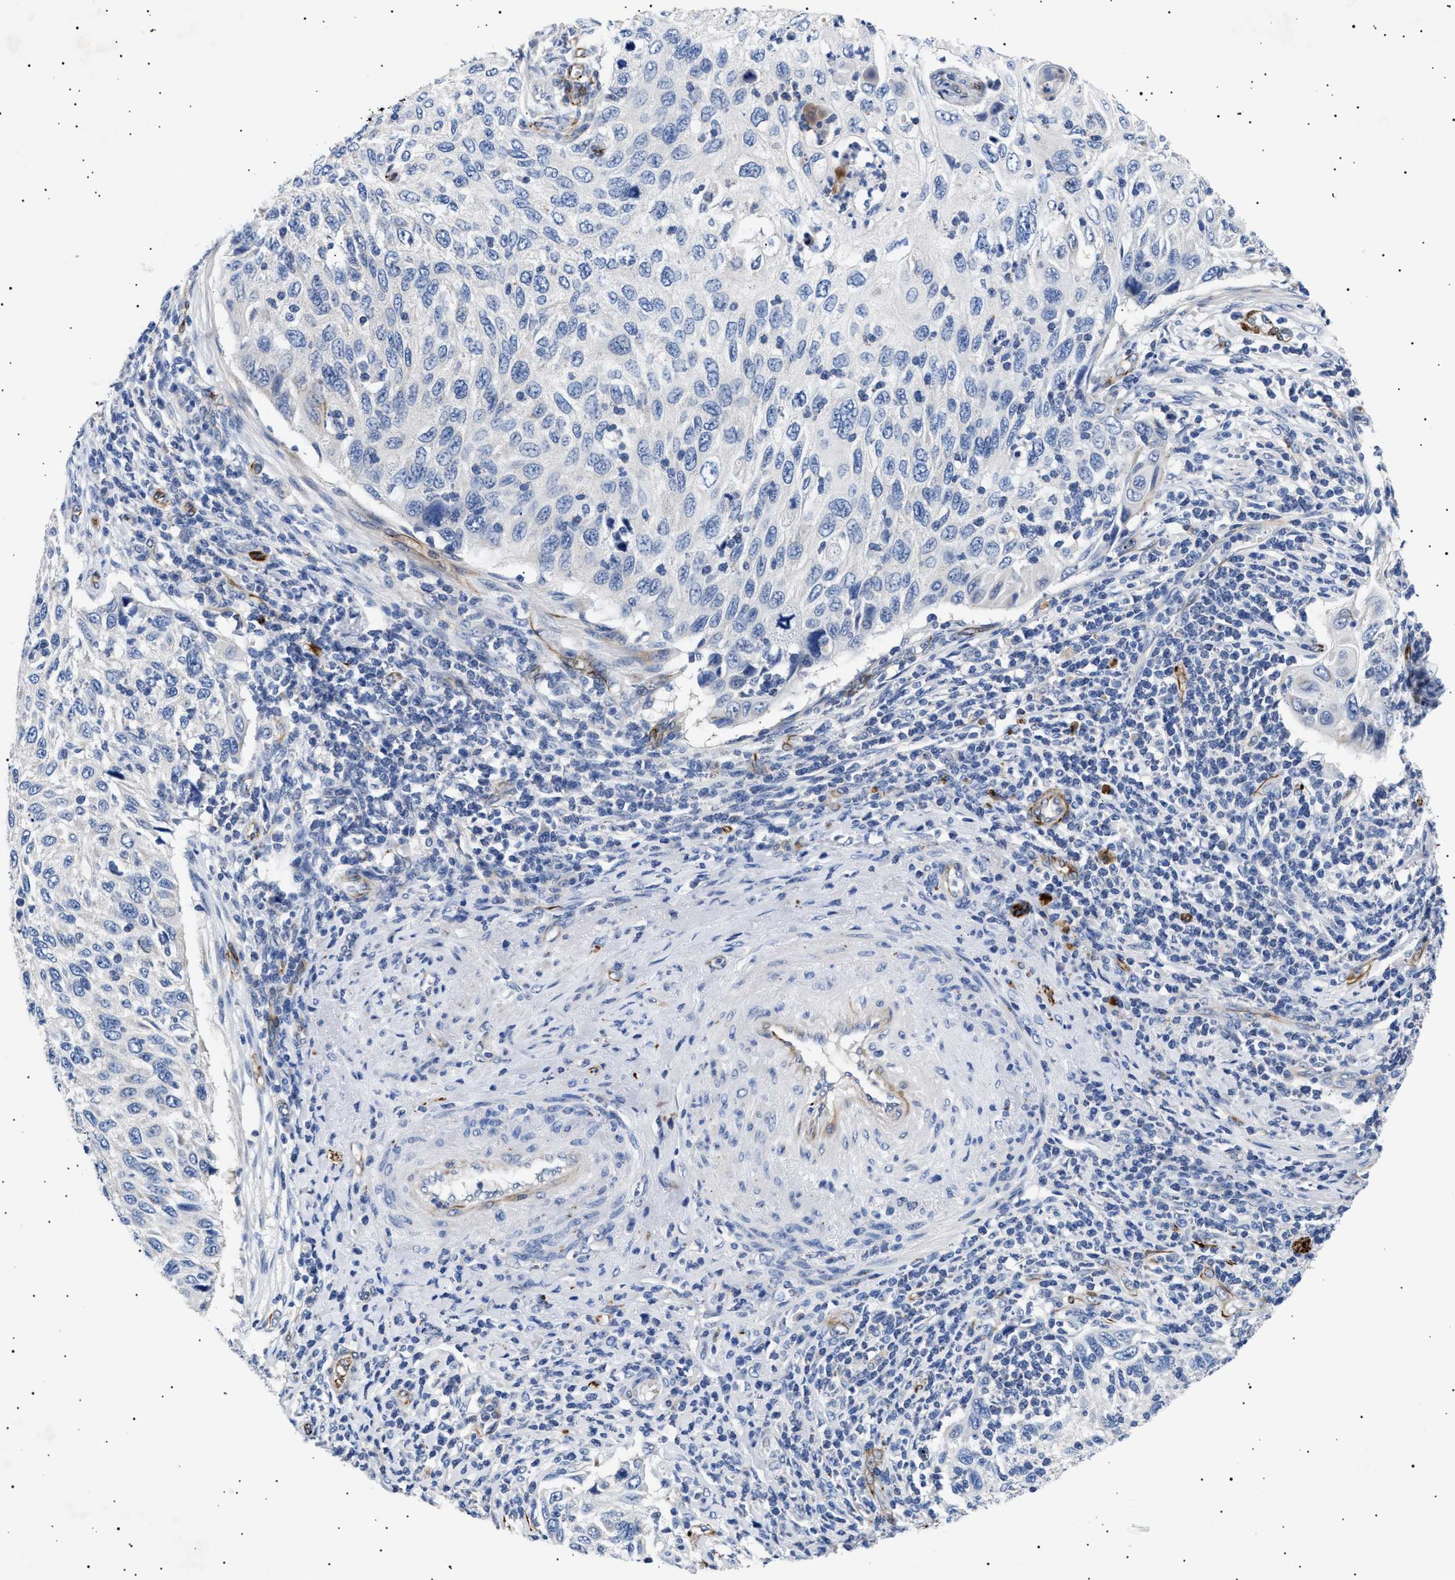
{"staining": {"intensity": "negative", "quantity": "none", "location": "none"}, "tissue": "cervical cancer", "cell_type": "Tumor cells", "image_type": "cancer", "snomed": [{"axis": "morphology", "description": "Squamous cell carcinoma, NOS"}, {"axis": "topography", "description": "Cervix"}], "caption": "Immunohistochemical staining of human cervical cancer reveals no significant positivity in tumor cells. (Immunohistochemistry, brightfield microscopy, high magnification).", "gene": "OLFML2A", "patient": {"sex": "female", "age": 70}}